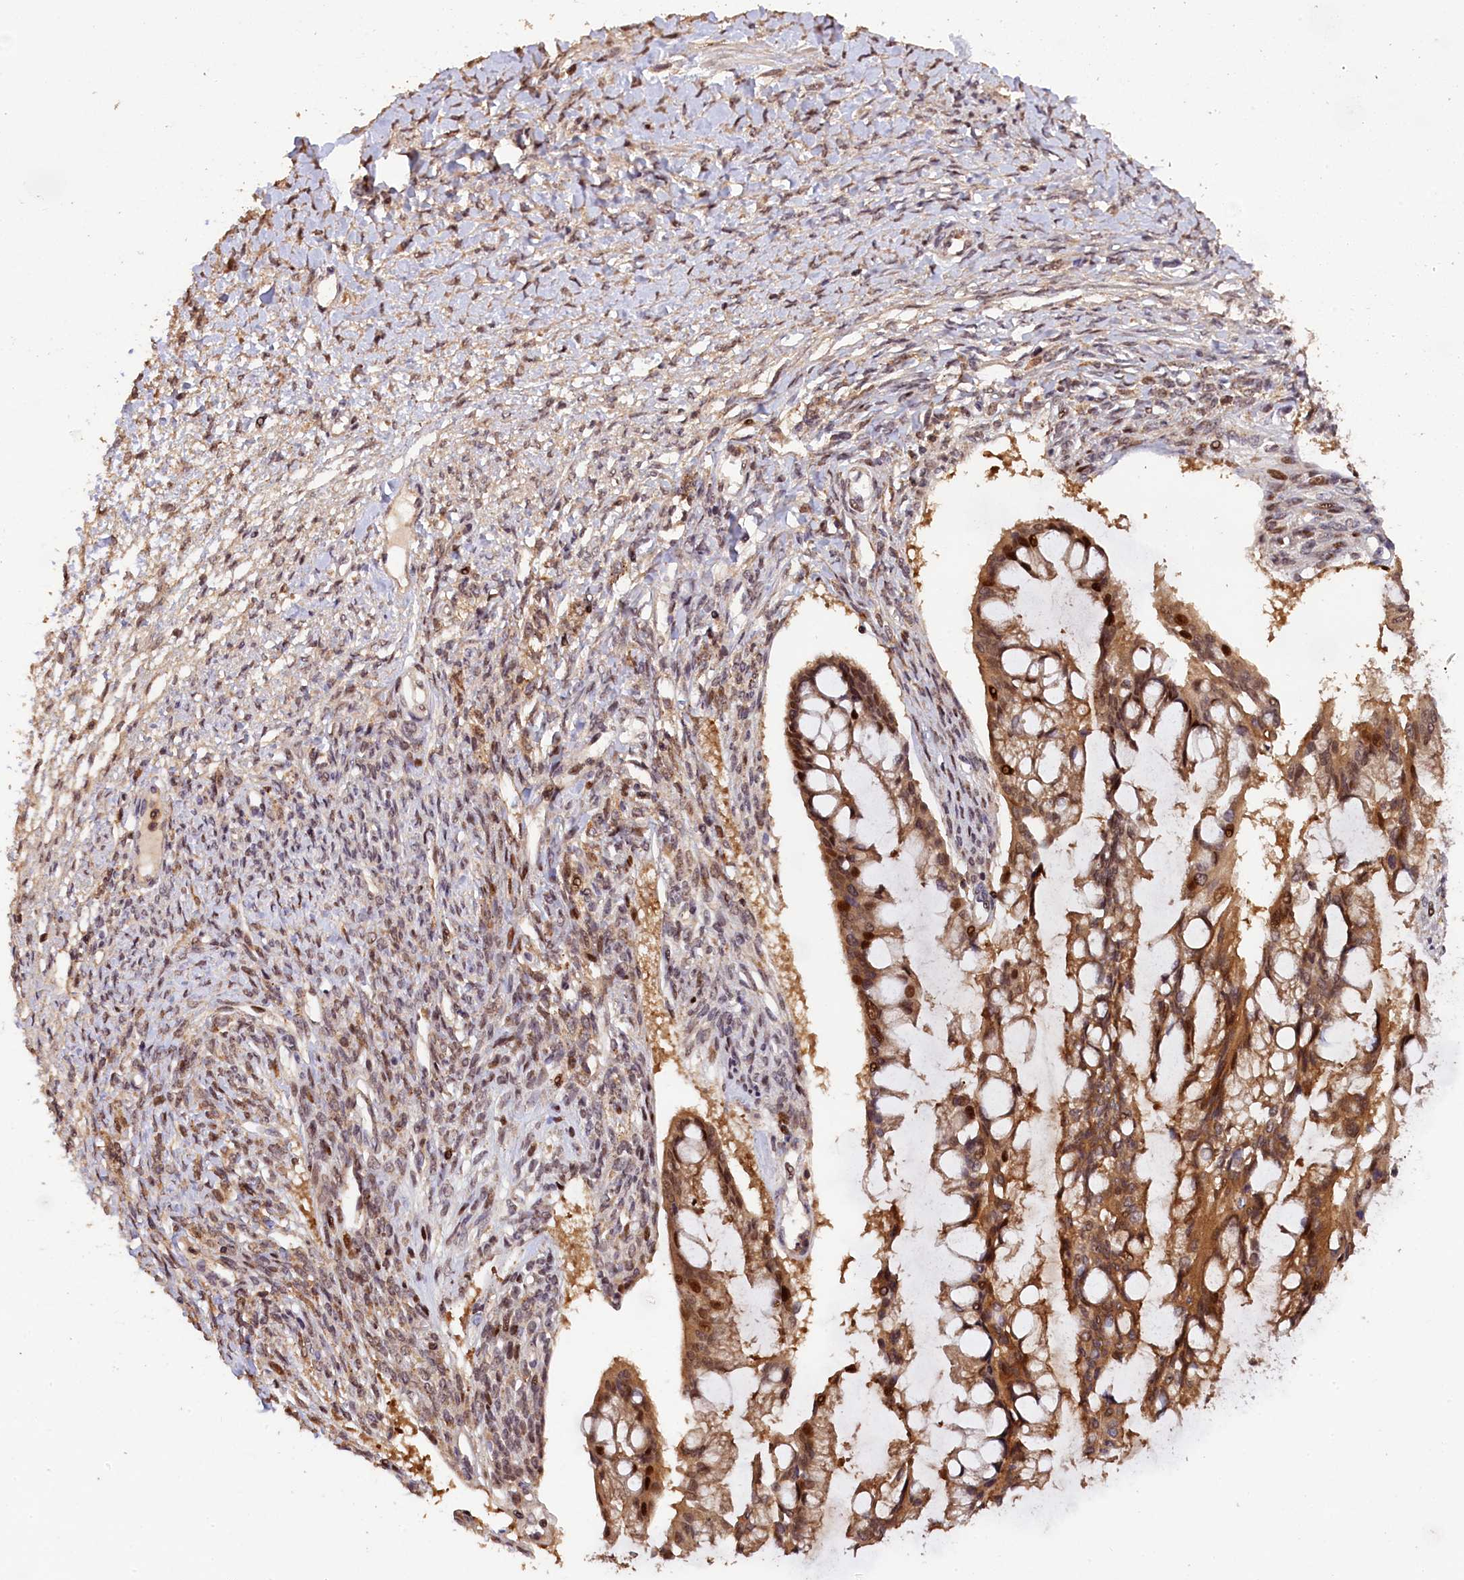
{"staining": {"intensity": "moderate", "quantity": ">75%", "location": "cytoplasmic/membranous,nuclear"}, "tissue": "ovarian cancer", "cell_type": "Tumor cells", "image_type": "cancer", "snomed": [{"axis": "morphology", "description": "Cystadenocarcinoma, mucinous, NOS"}, {"axis": "topography", "description": "Ovary"}], "caption": "Brown immunohistochemical staining in mucinous cystadenocarcinoma (ovarian) shows moderate cytoplasmic/membranous and nuclear expression in about >75% of tumor cells.", "gene": "PHAF1", "patient": {"sex": "female", "age": 73}}